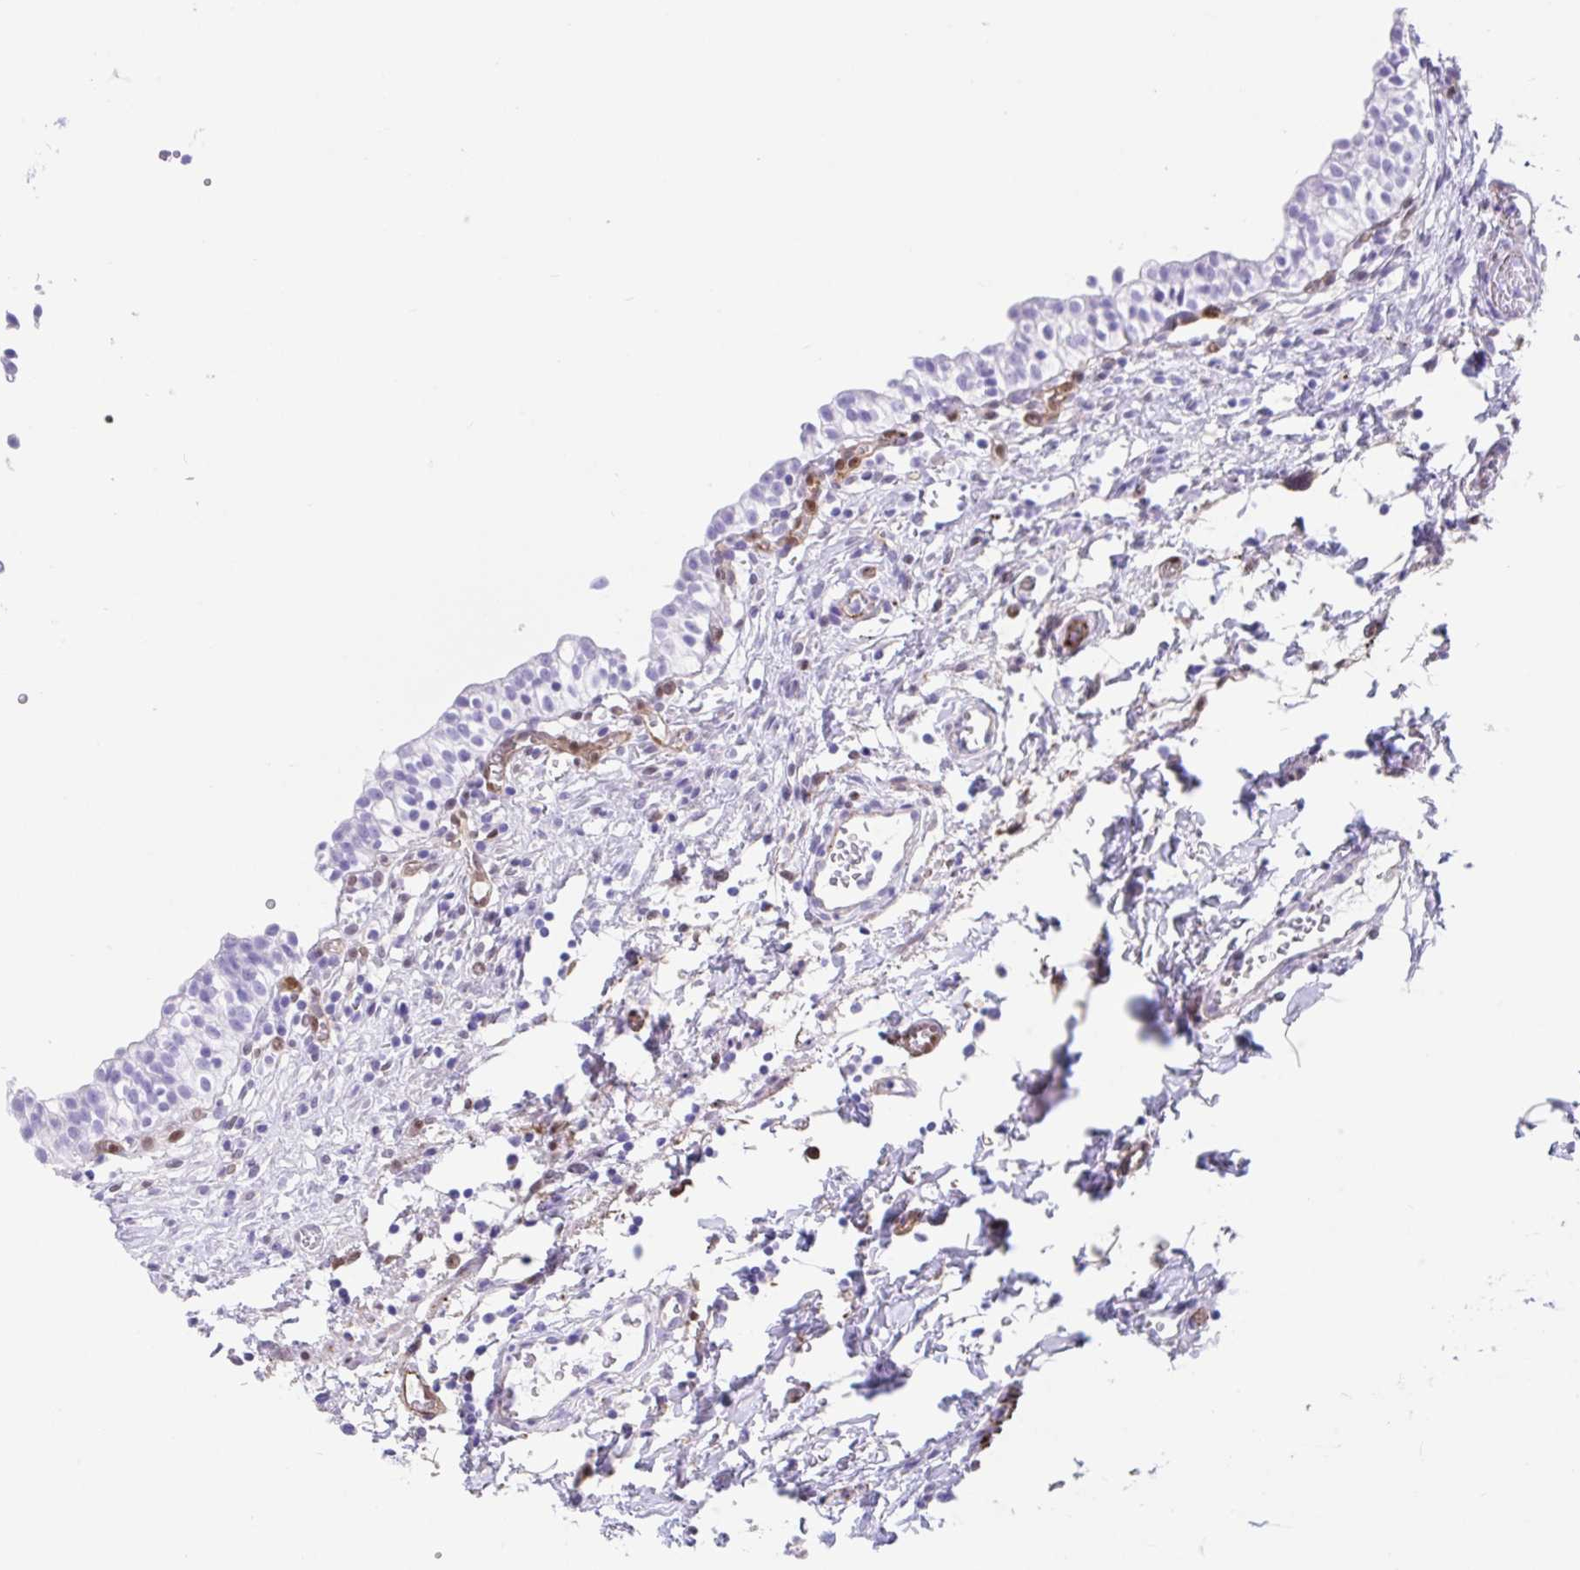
{"staining": {"intensity": "negative", "quantity": "none", "location": "none"}, "tissue": "urinary bladder", "cell_type": "Urothelial cells", "image_type": "normal", "snomed": [{"axis": "morphology", "description": "Normal tissue, NOS"}, {"axis": "topography", "description": "Urinary bladder"}, {"axis": "topography", "description": "Peripheral nerve tissue"}], "caption": "Urinary bladder stained for a protein using immunohistochemistry (IHC) displays no expression urothelial cells.", "gene": "FAM107A", "patient": {"sex": "male", "age": 55}}